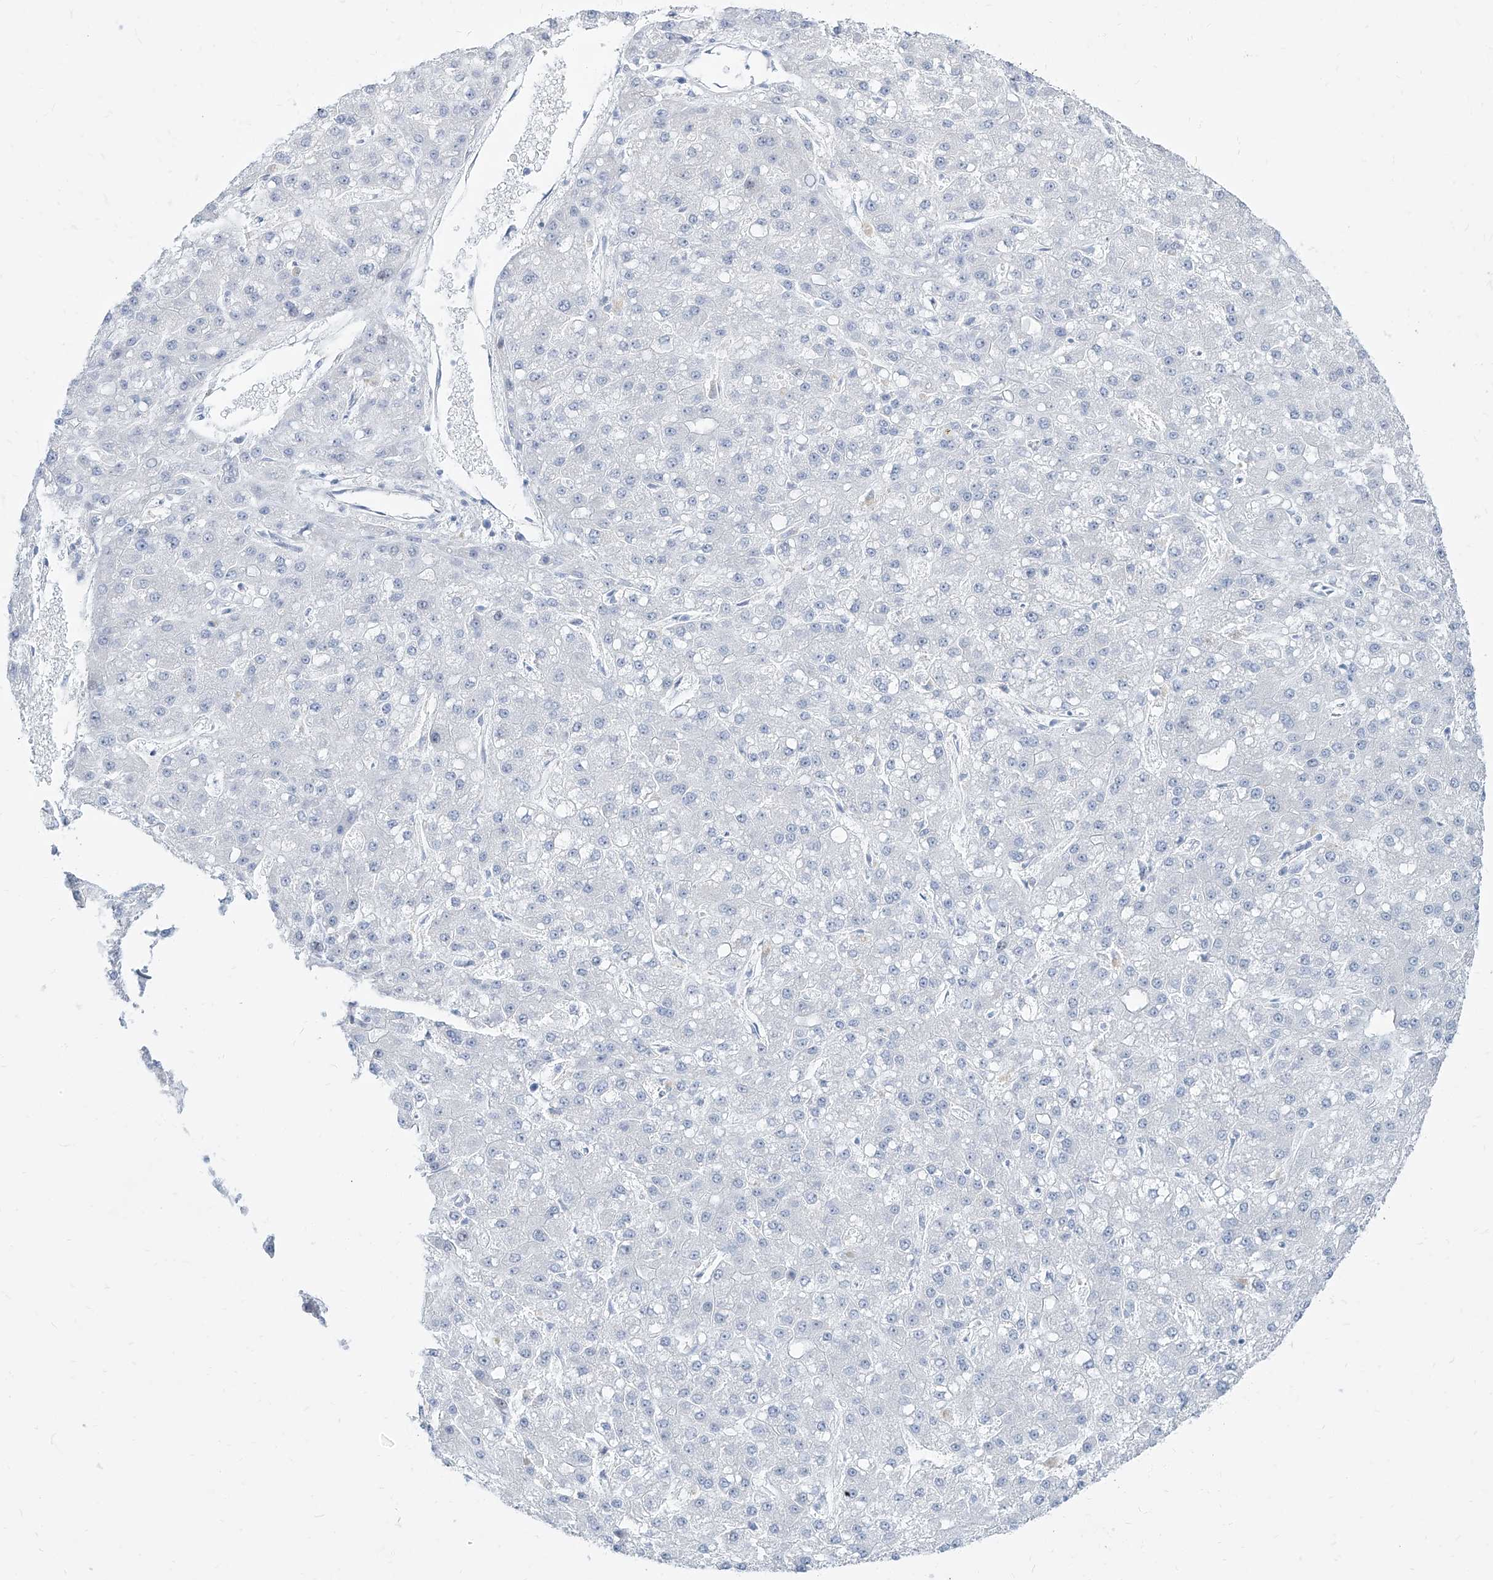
{"staining": {"intensity": "negative", "quantity": "none", "location": "none"}, "tissue": "liver cancer", "cell_type": "Tumor cells", "image_type": "cancer", "snomed": [{"axis": "morphology", "description": "Carcinoma, Hepatocellular, NOS"}, {"axis": "topography", "description": "Liver"}], "caption": "Liver hepatocellular carcinoma stained for a protein using immunohistochemistry (IHC) demonstrates no expression tumor cells.", "gene": "TXLNB", "patient": {"sex": "male", "age": 67}}